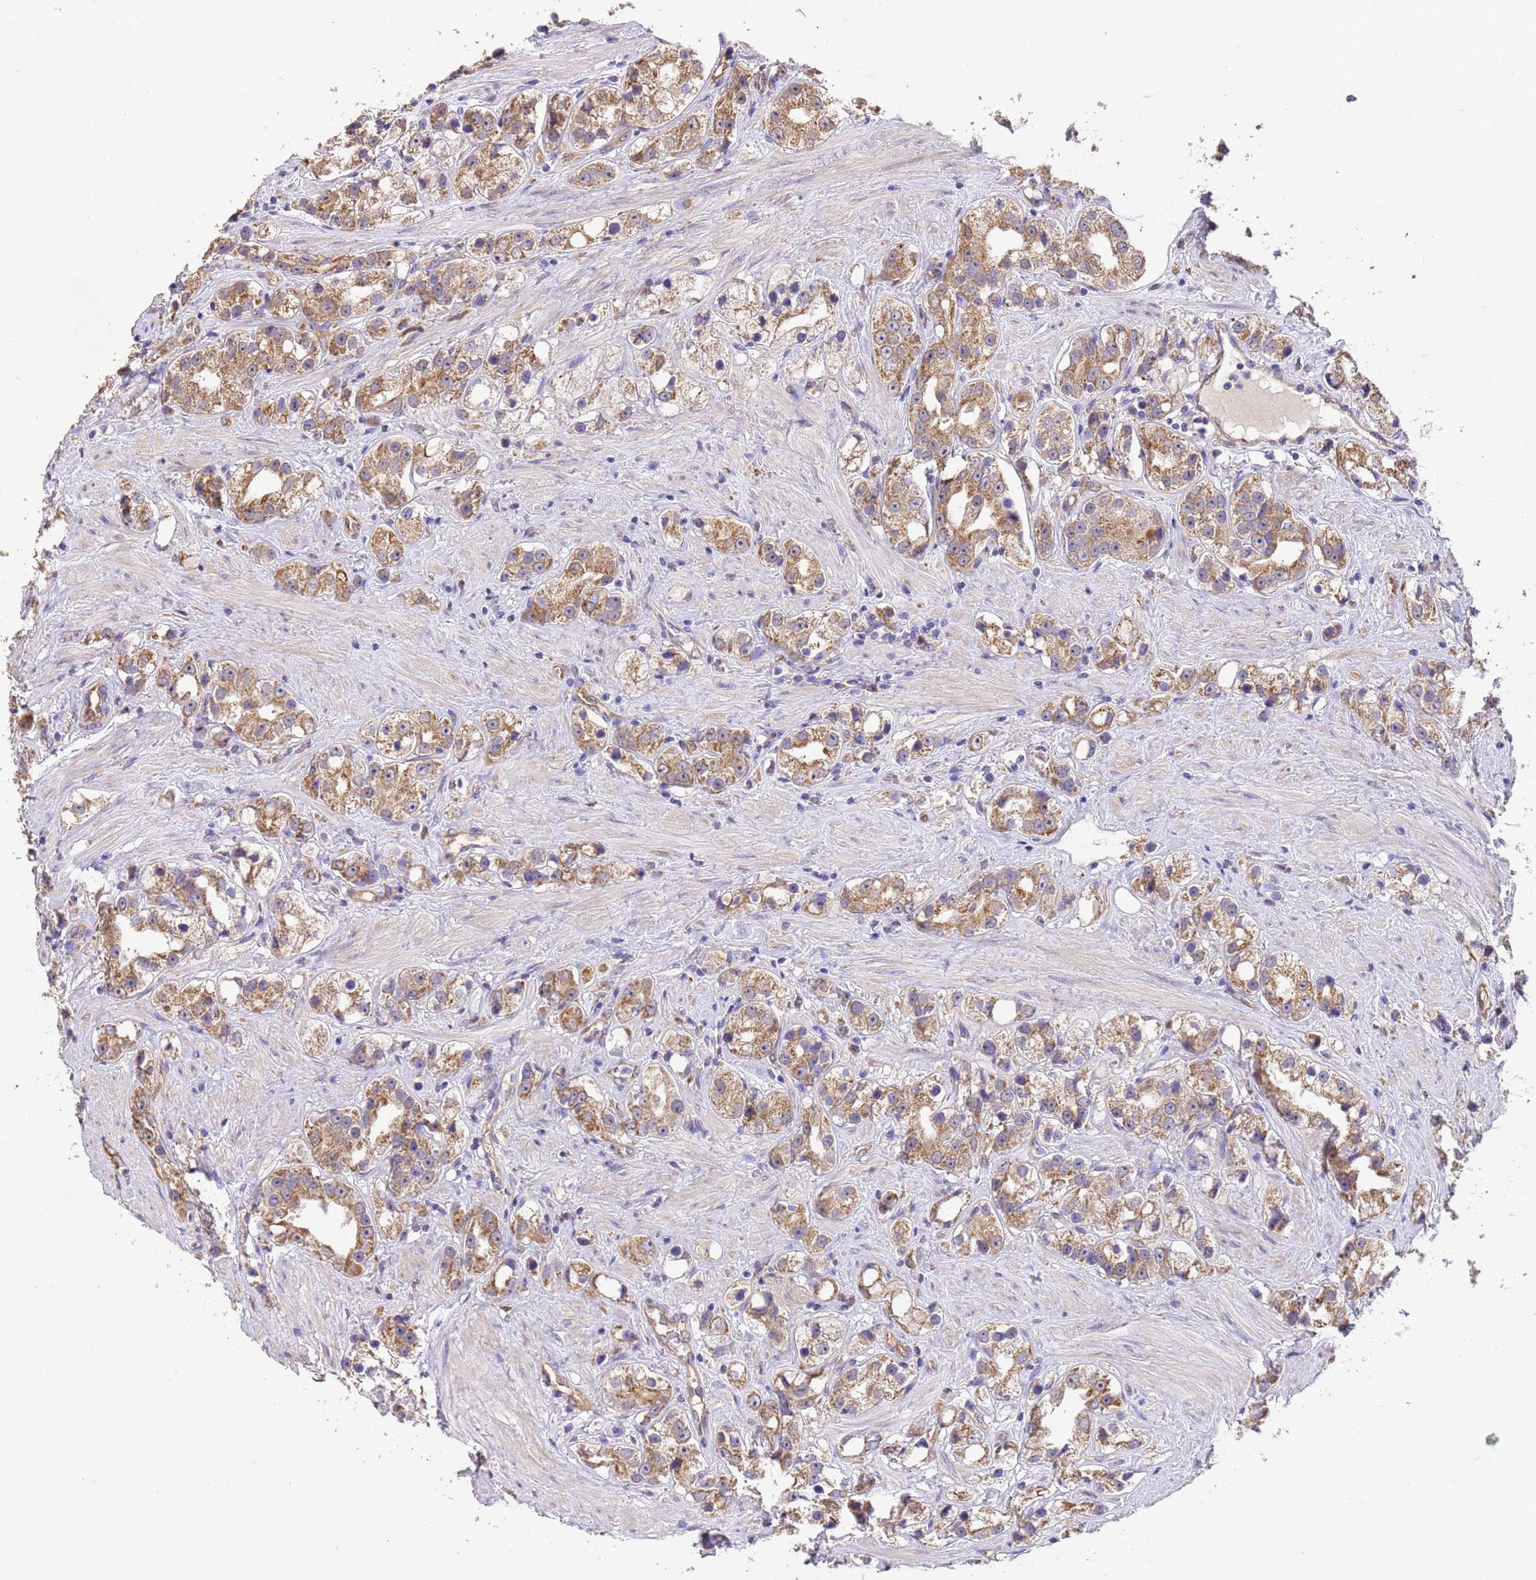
{"staining": {"intensity": "moderate", "quantity": ">75%", "location": "cytoplasmic/membranous"}, "tissue": "prostate cancer", "cell_type": "Tumor cells", "image_type": "cancer", "snomed": [{"axis": "morphology", "description": "Adenocarcinoma, NOS"}, {"axis": "topography", "description": "Prostate"}], "caption": "Immunohistochemical staining of human adenocarcinoma (prostate) reveals medium levels of moderate cytoplasmic/membranous protein positivity in about >75% of tumor cells. (Stains: DAB (3,3'-diaminobenzidine) in brown, nuclei in blue, Microscopy: brightfield microscopy at high magnification).", "gene": "NPHP1", "patient": {"sex": "male", "age": 79}}